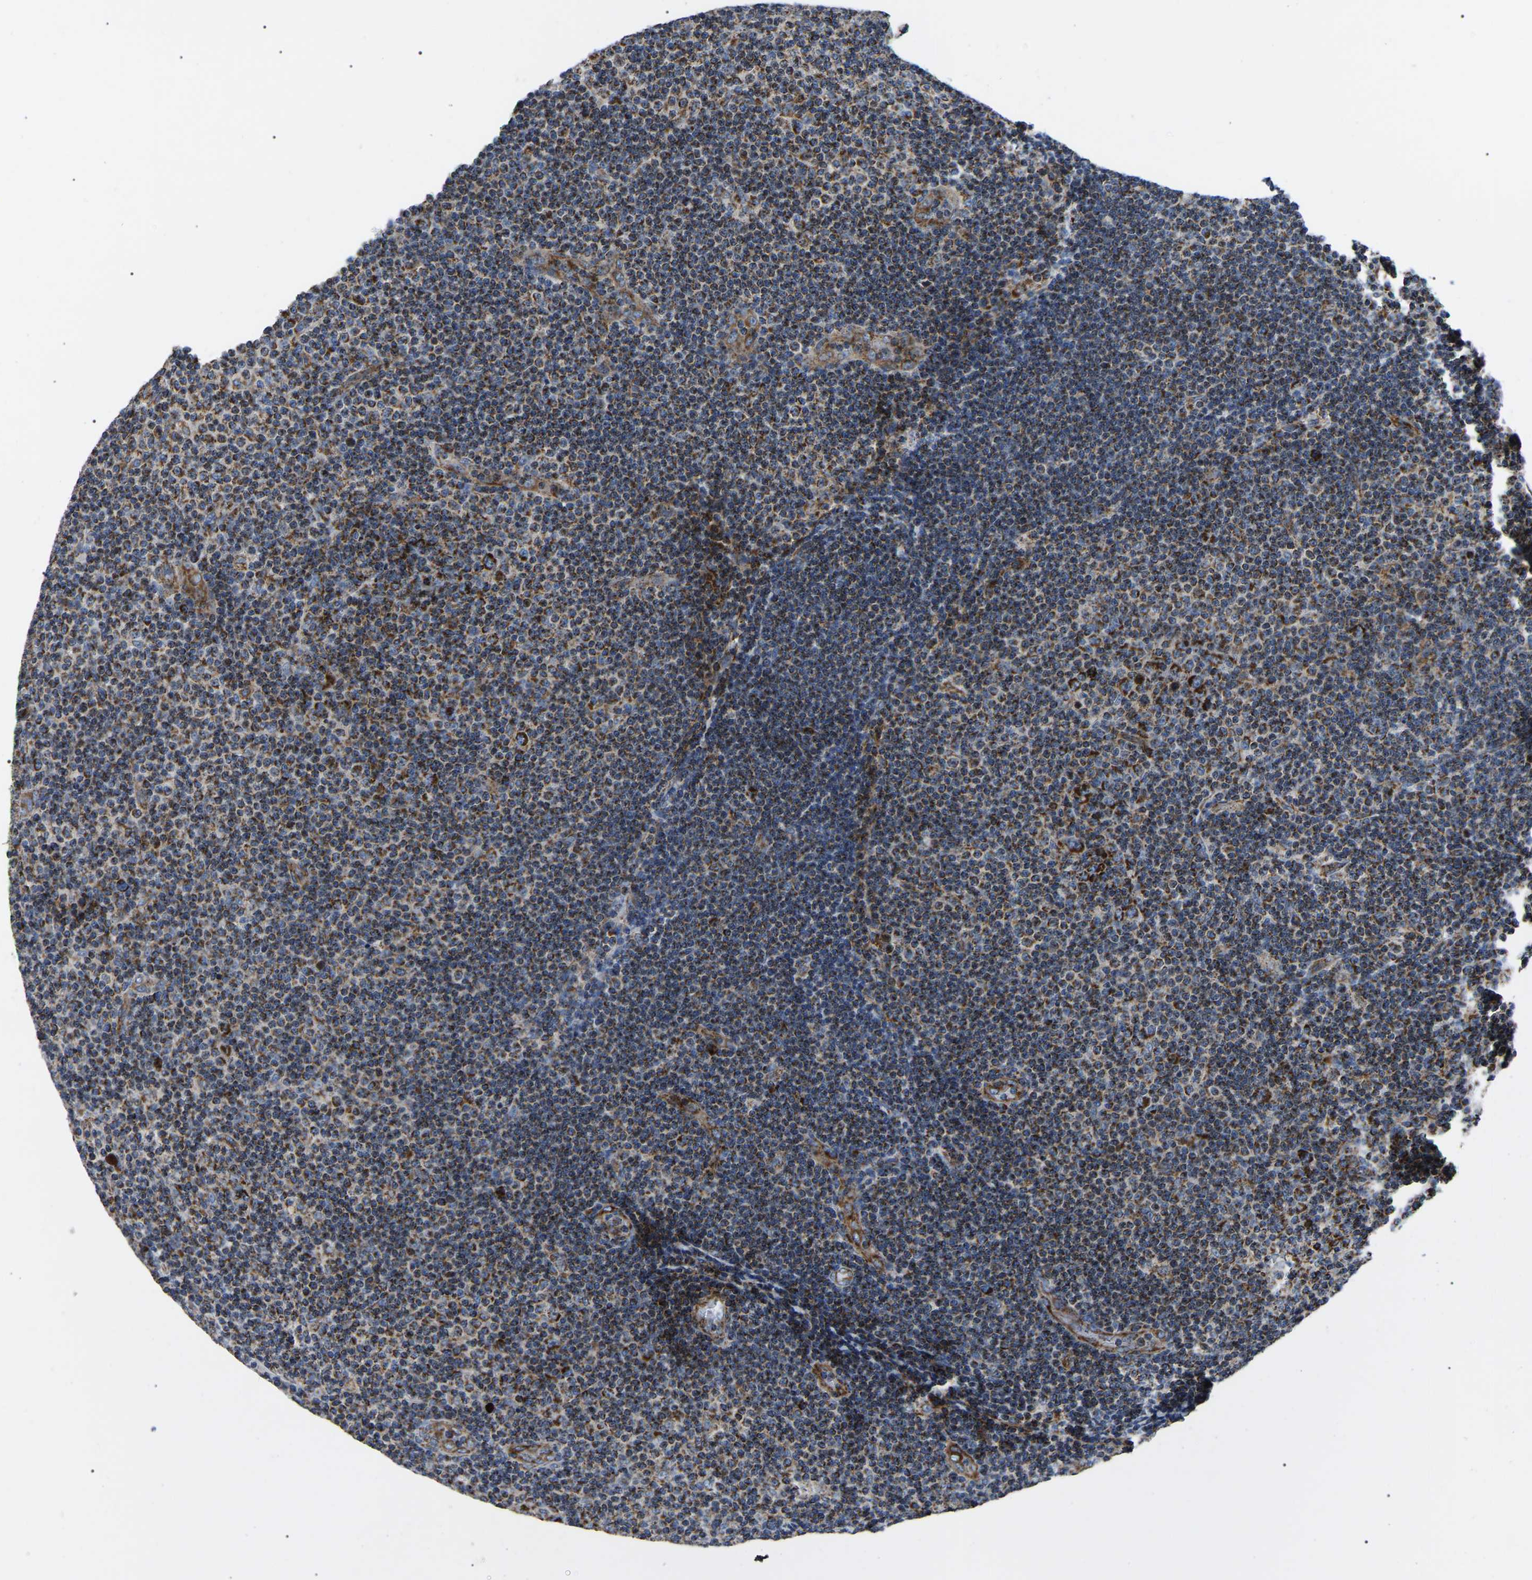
{"staining": {"intensity": "strong", "quantity": ">75%", "location": "cytoplasmic/membranous"}, "tissue": "lymphoma", "cell_type": "Tumor cells", "image_type": "cancer", "snomed": [{"axis": "morphology", "description": "Malignant lymphoma, non-Hodgkin's type, Low grade"}, {"axis": "topography", "description": "Lymph node"}], "caption": "Human malignant lymphoma, non-Hodgkin's type (low-grade) stained for a protein (brown) demonstrates strong cytoplasmic/membranous positive staining in approximately >75% of tumor cells.", "gene": "PPM1E", "patient": {"sex": "male", "age": 83}}